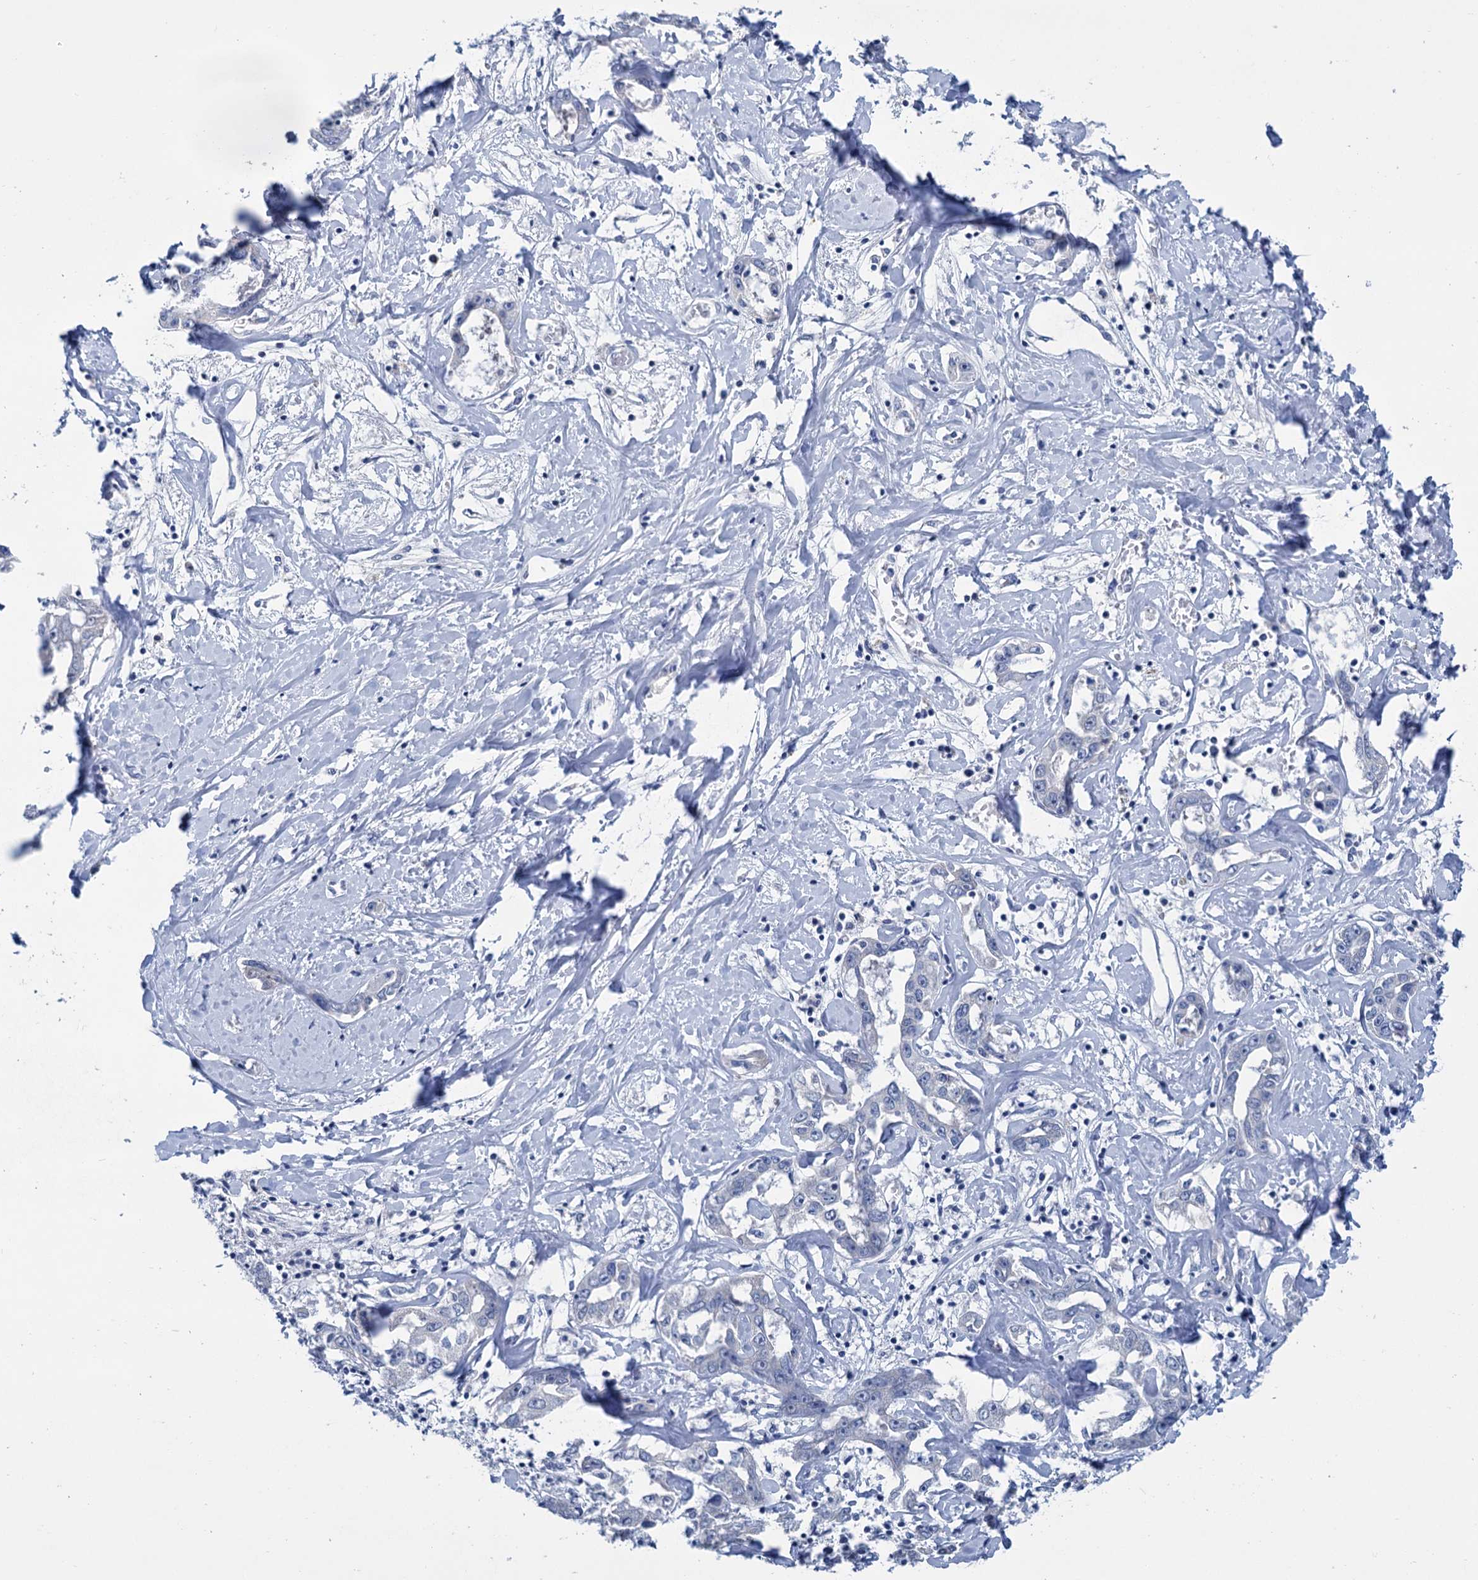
{"staining": {"intensity": "negative", "quantity": "none", "location": "none"}, "tissue": "liver cancer", "cell_type": "Tumor cells", "image_type": "cancer", "snomed": [{"axis": "morphology", "description": "Cholangiocarcinoma"}, {"axis": "topography", "description": "Liver"}], "caption": "IHC photomicrograph of neoplastic tissue: human liver cancer stained with DAB displays no significant protein expression in tumor cells.", "gene": "MYOZ3", "patient": {"sex": "male", "age": 59}}